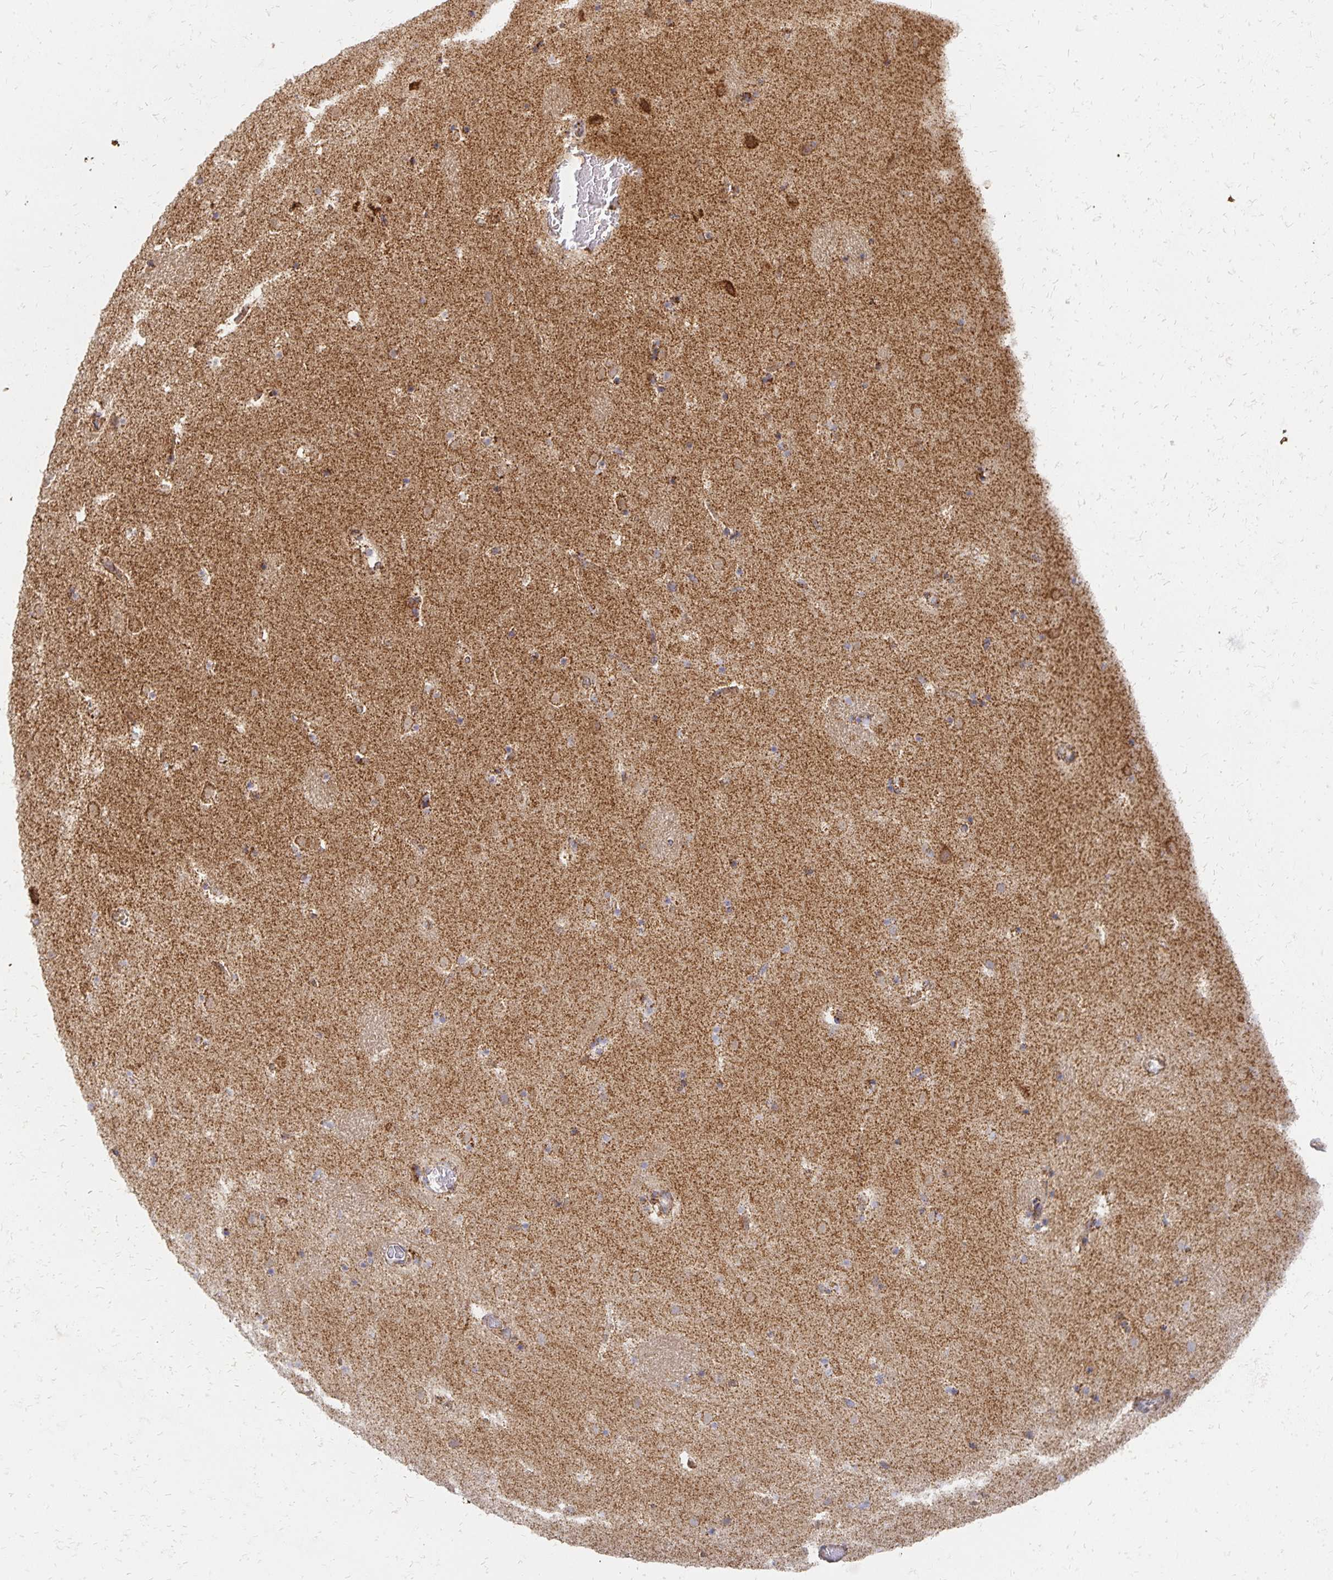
{"staining": {"intensity": "moderate", "quantity": "<25%", "location": "cytoplasmic/membranous"}, "tissue": "caudate", "cell_type": "Glial cells", "image_type": "normal", "snomed": [{"axis": "morphology", "description": "Normal tissue, NOS"}, {"axis": "topography", "description": "Lateral ventricle wall"}], "caption": "Moderate cytoplasmic/membranous staining for a protein is seen in approximately <25% of glial cells of unremarkable caudate using immunohistochemistry.", "gene": "STOML2", "patient": {"sex": "male", "age": 37}}